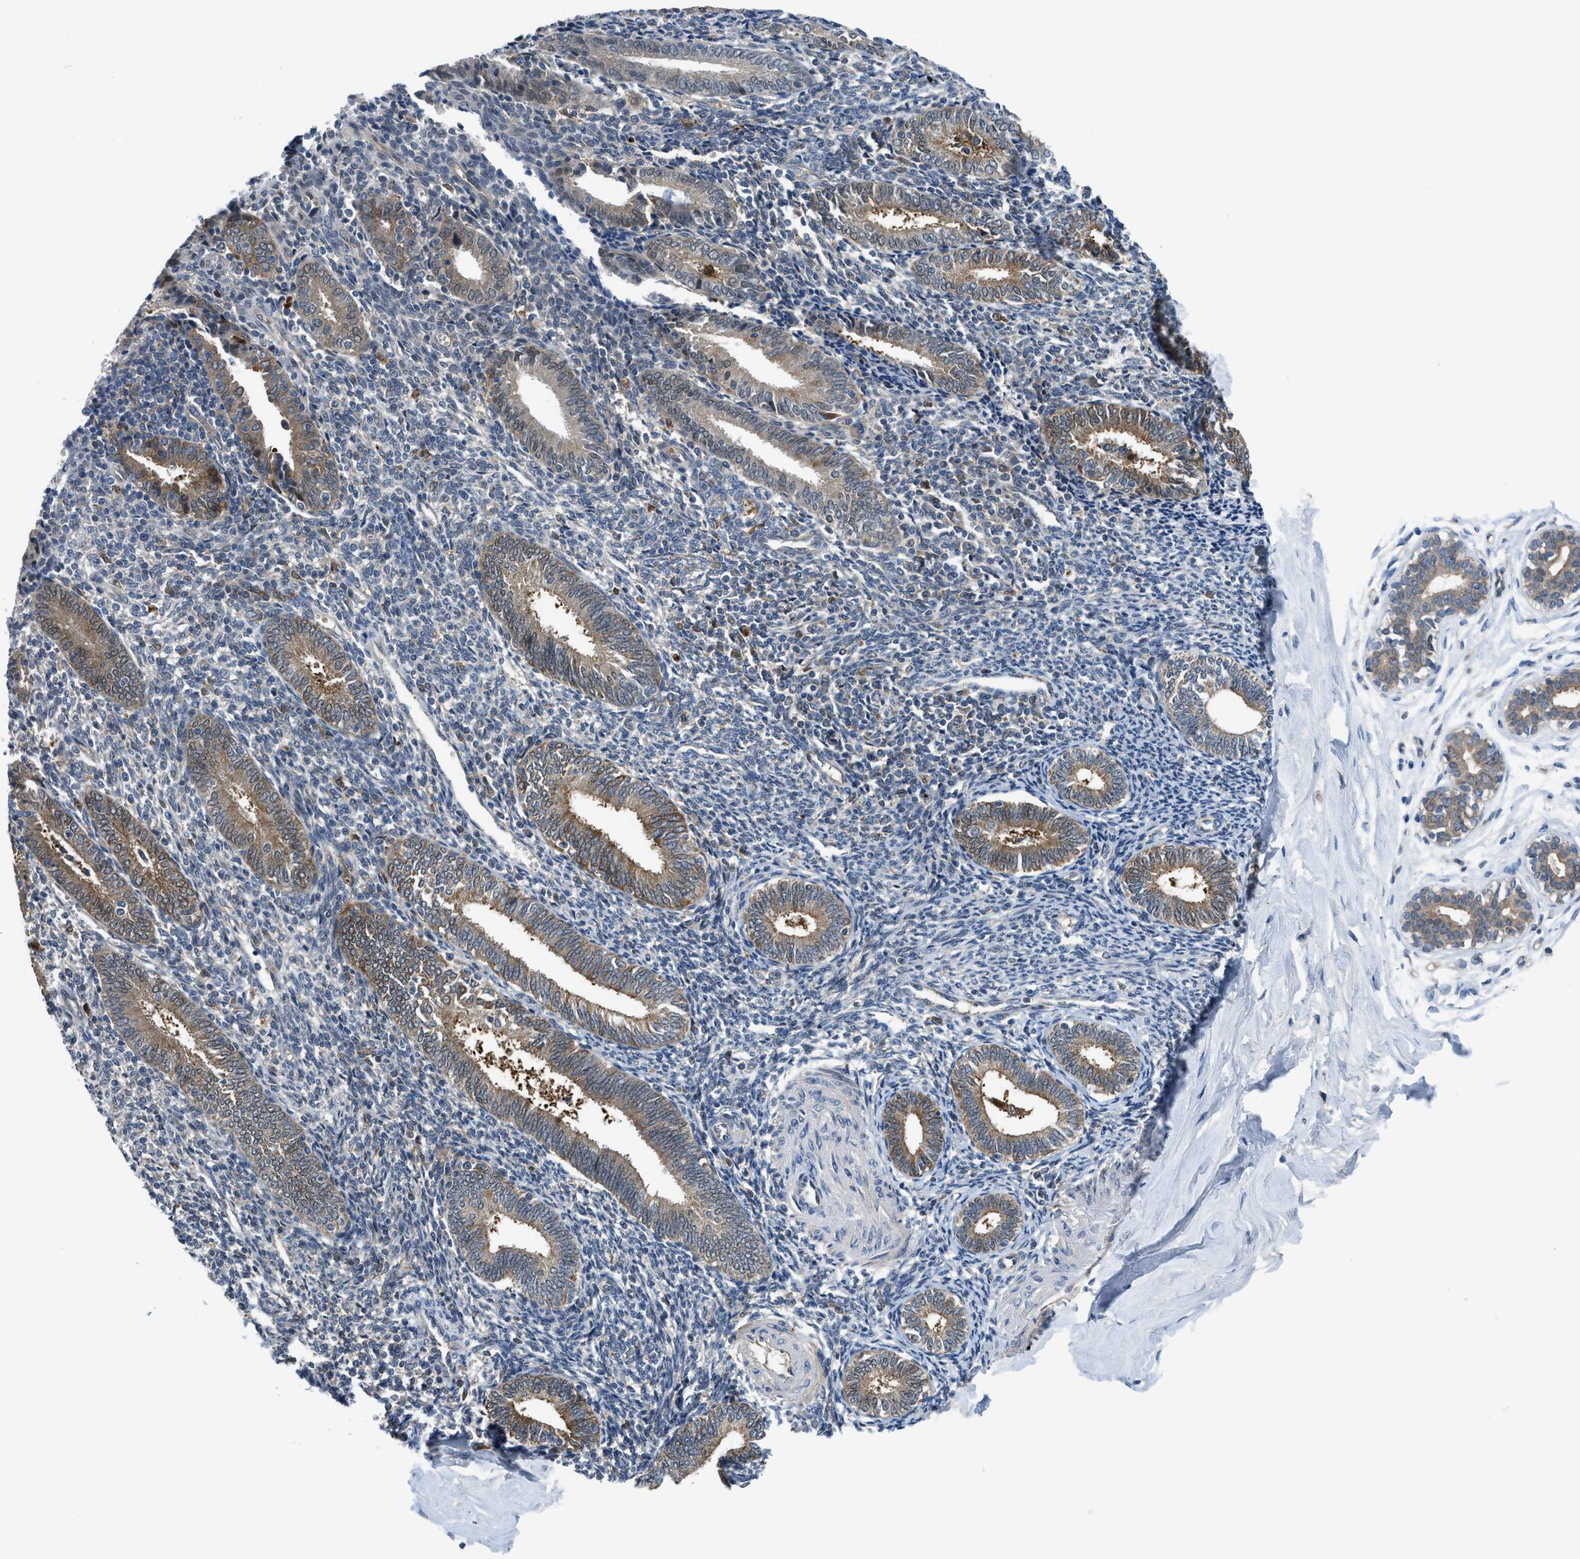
{"staining": {"intensity": "negative", "quantity": "none", "location": "none"}, "tissue": "endometrium", "cell_type": "Cells in endometrial stroma", "image_type": "normal", "snomed": [{"axis": "morphology", "description": "Normal tissue, NOS"}, {"axis": "topography", "description": "Endometrium"}], "caption": "An image of endometrium stained for a protein reveals no brown staining in cells in endometrial stroma. (Brightfield microscopy of DAB immunohistochemistry at high magnification).", "gene": "BAZ2B", "patient": {"sex": "female", "age": 41}}